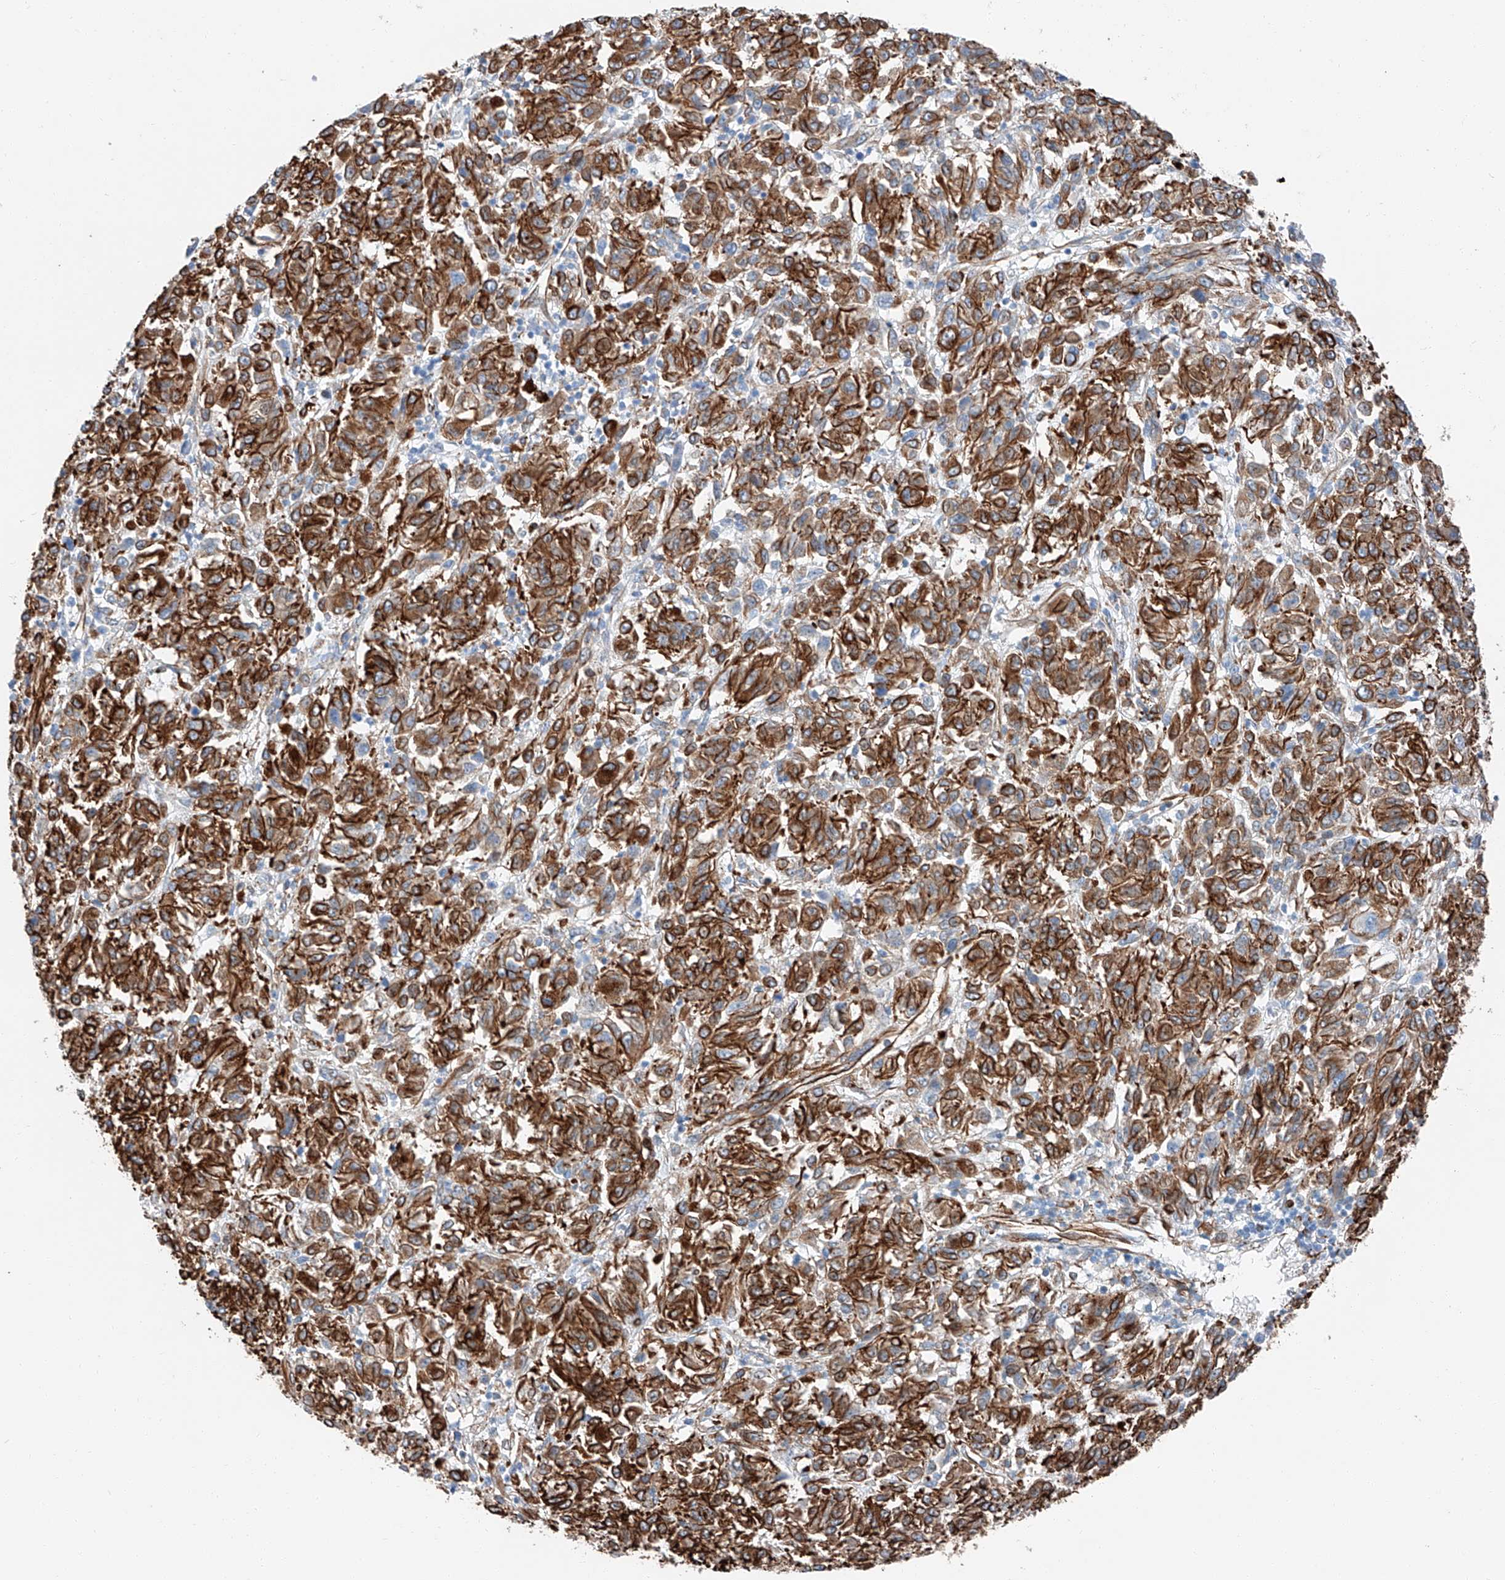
{"staining": {"intensity": "strong", "quantity": ">75%", "location": "cytoplasmic/membranous"}, "tissue": "melanoma", "cell_type": "Tumor cells", "image_type": "cancer", "snomed": [{"axis": "morphology", "description": "Malignant melanoma, Metastatic site"}, {"axis": "topography", "description": "Lung"}], "caption": "A high amount of strong cytoplasmic/membranous positivity is identified in approximately >75% of tumor cells in melanoma tissue. The protein of interest is shown in brown color, while the nuclei are stained blue.", "gene": "ZNF804A", "patient": {"sex": "male", "age": 64}}